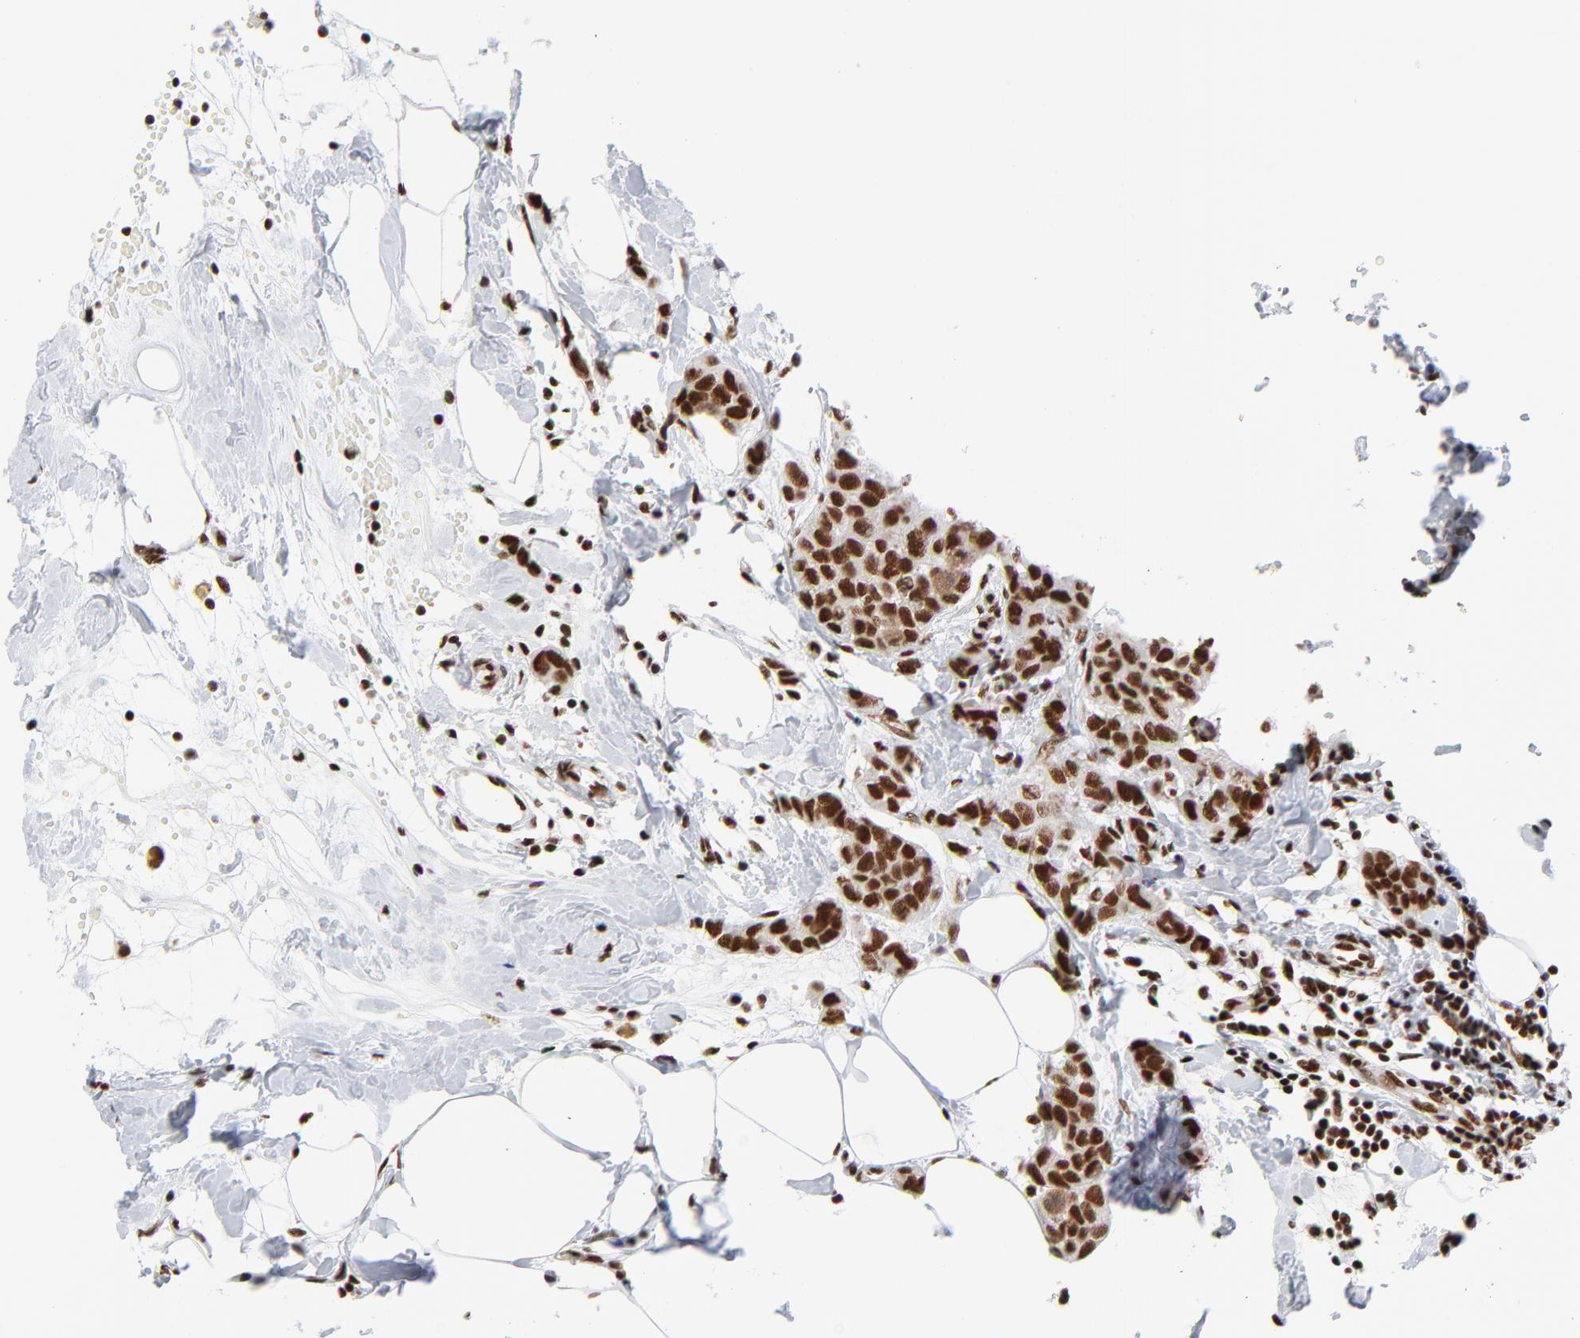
{"staining": {"intensity": "strong", "quantity": ">75%", "location": "nuclear"}, "tissue": "breast cancer", "cell_type": "Tumor cells", "image_type": "cancer", "snomed": [{"axis": "morphology", "description": "Normal tissue, NOS"}, {"axis": "morphology", "description": "Duct carcinoma"}, {"axis": "topography", "description": "Breast"}], "caption": "Tumor cells demonstrate high levels of strong nuclear expression in about >75% of cells in human intraductal carcinoma (breast).", "gene": "CREB1", "patient": {"sex": "female", "age": 50}}